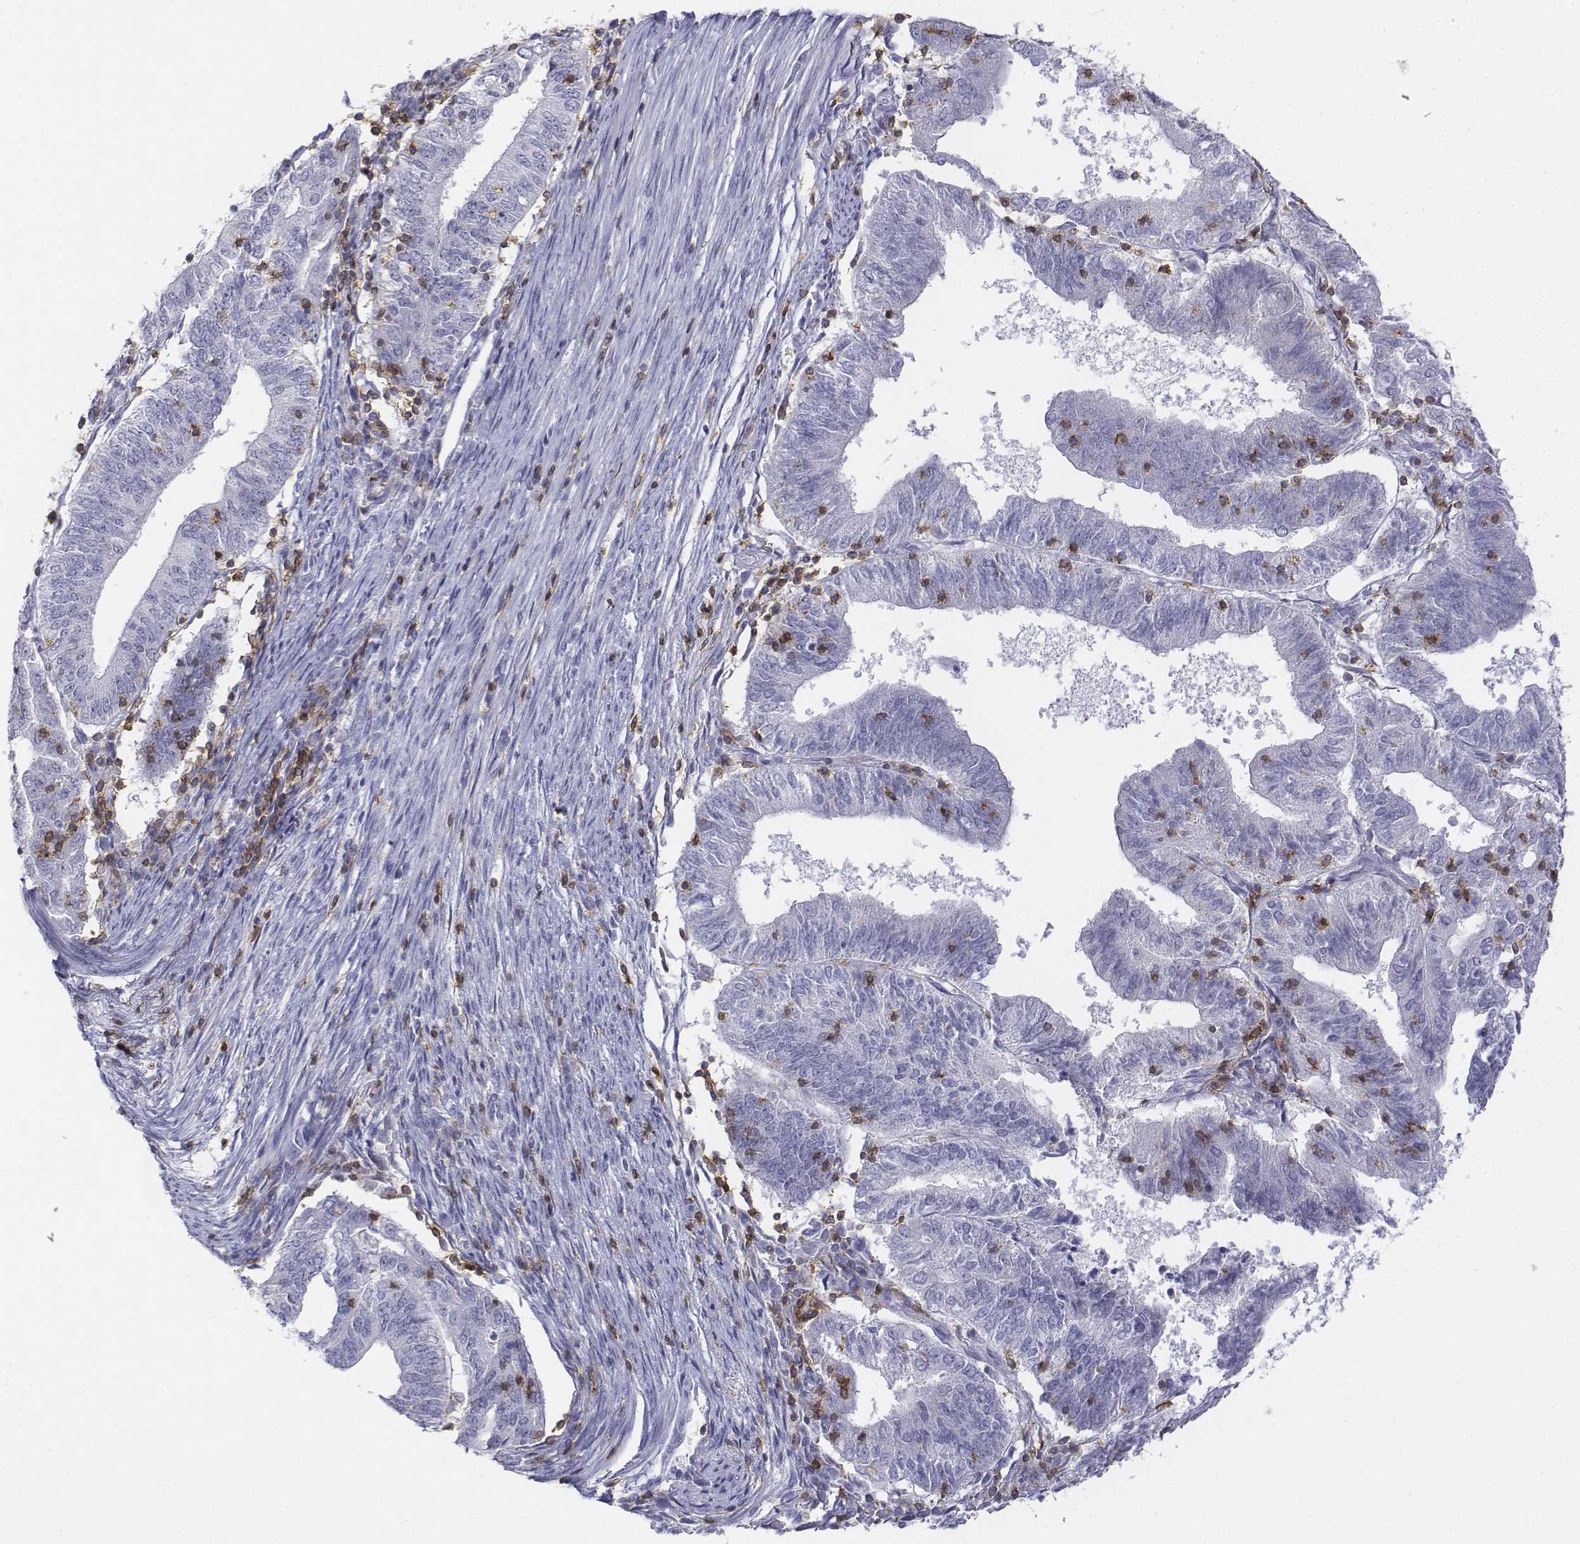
{"staining": {"intensity": "negative", "quantity": "none", "location": "none"}, "tissue": "endometrial cancer", "cell_type": "Tumor cells", "image_type": "cancer", "snomed": [{"axis": "morphology", "description": "Adenocarcinoma, NOS"}, {"axis": "topography", "description": "Endometrium"}], "caption": "A micrograph of human adenocarcinoma (endometrial) is negative for staining in tumor cells. (Immunohistochemistry, brightfield microscopy, high magnification).", "gene": "CD3E", "patient": {"sex": "female", "age": 82}}